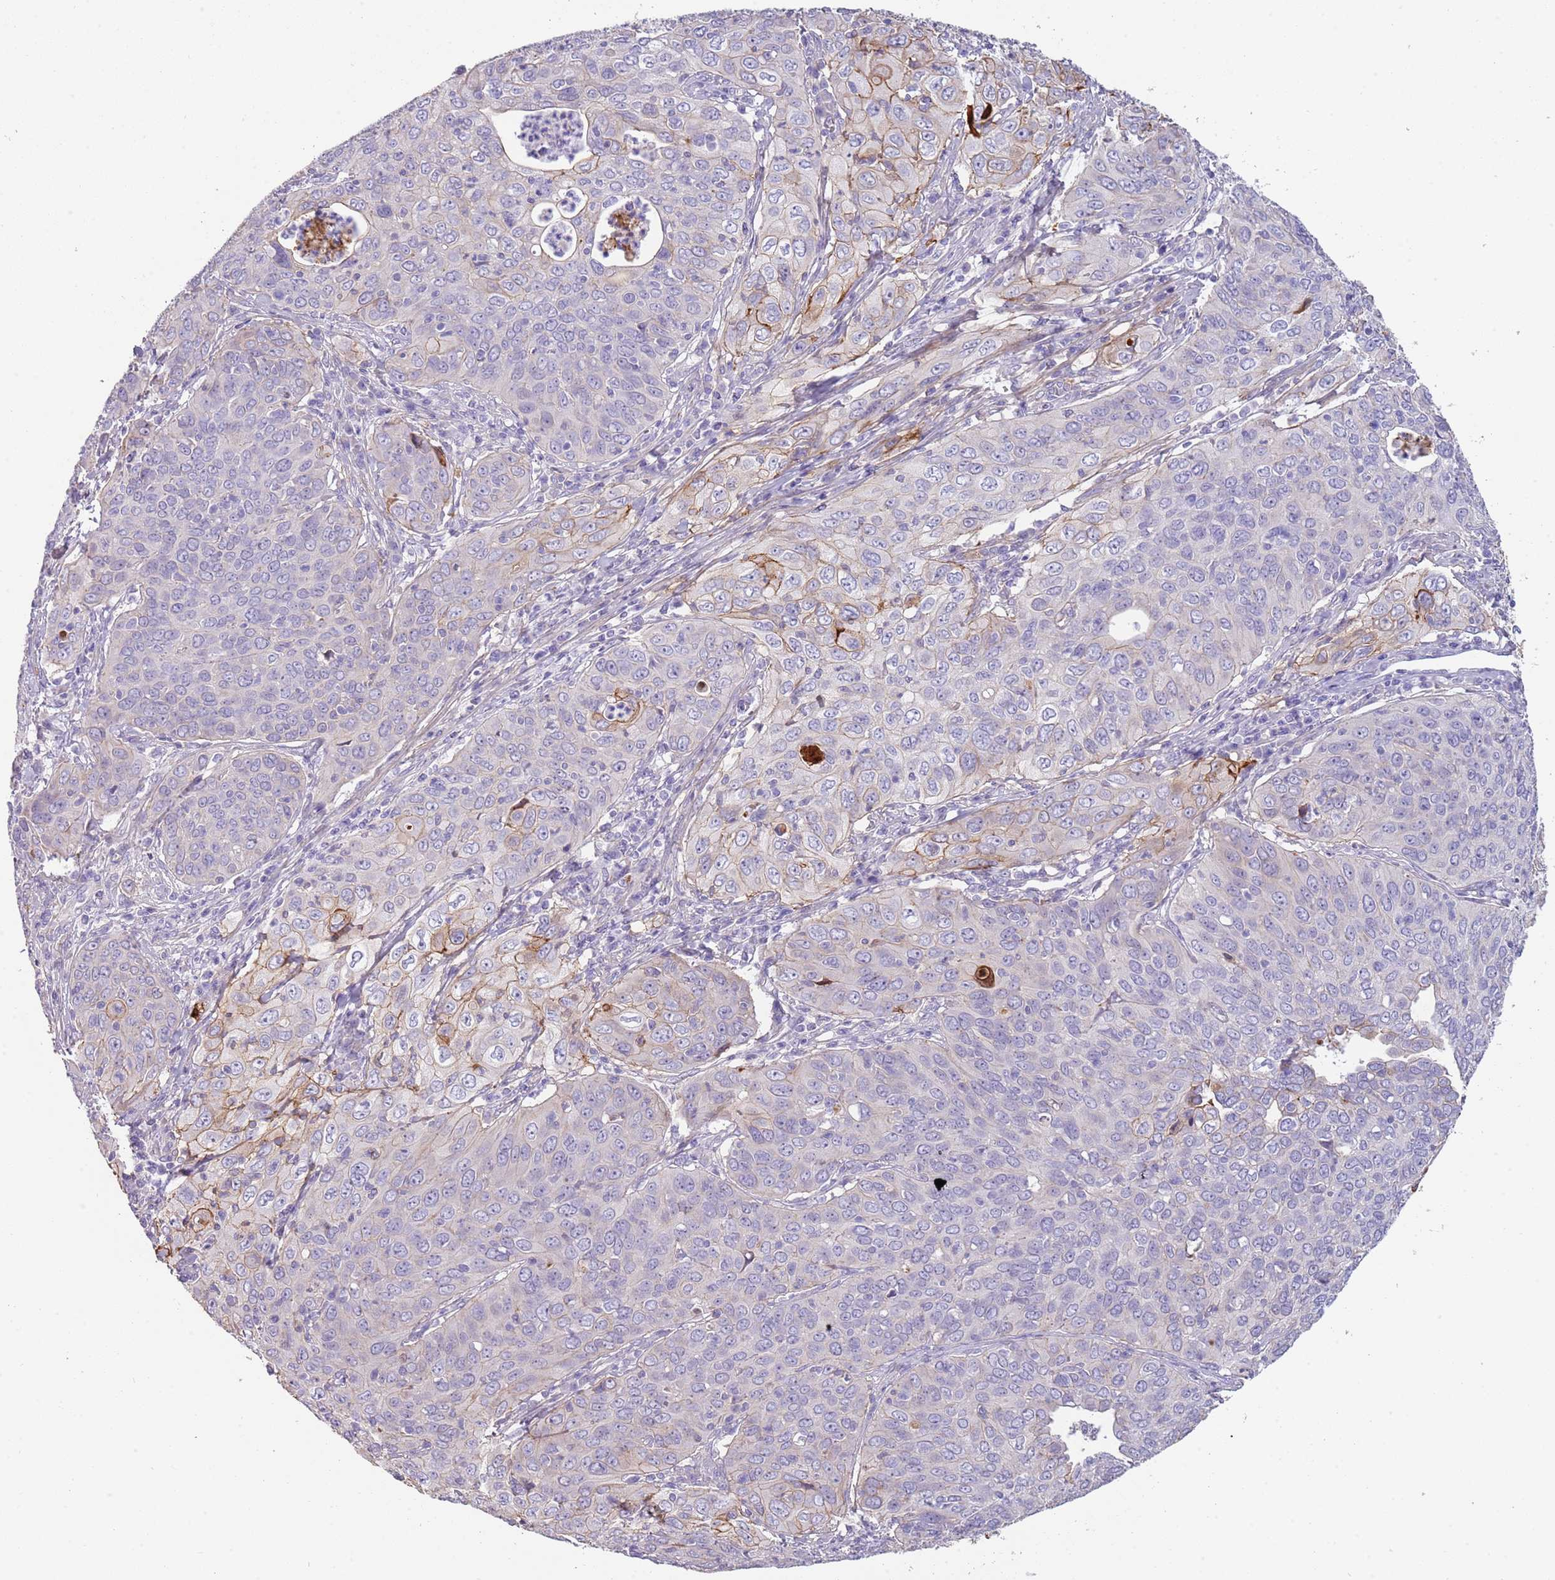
{"staining": {"intensity": "strong", "quantity": "<25%", "location": "cytoplasmic/membranous"}, "tissue": "cervical cancer", "cell_type": "Tumor cells", "image_type": "cancer", "snomed": [{"axis": "morphology", "description": "Squamous cell carcinoma, NOS"}, {"axis": "topography", "description": "Cervix"}], "caption": "Protein staining of squamous cell carcinoma (cervical) tissue shows strong cytoplasmic/membranous staining in about <25% of tumor cells.", "gene": "NBPF3", "patient": {"sex": "female", "age": 36}}